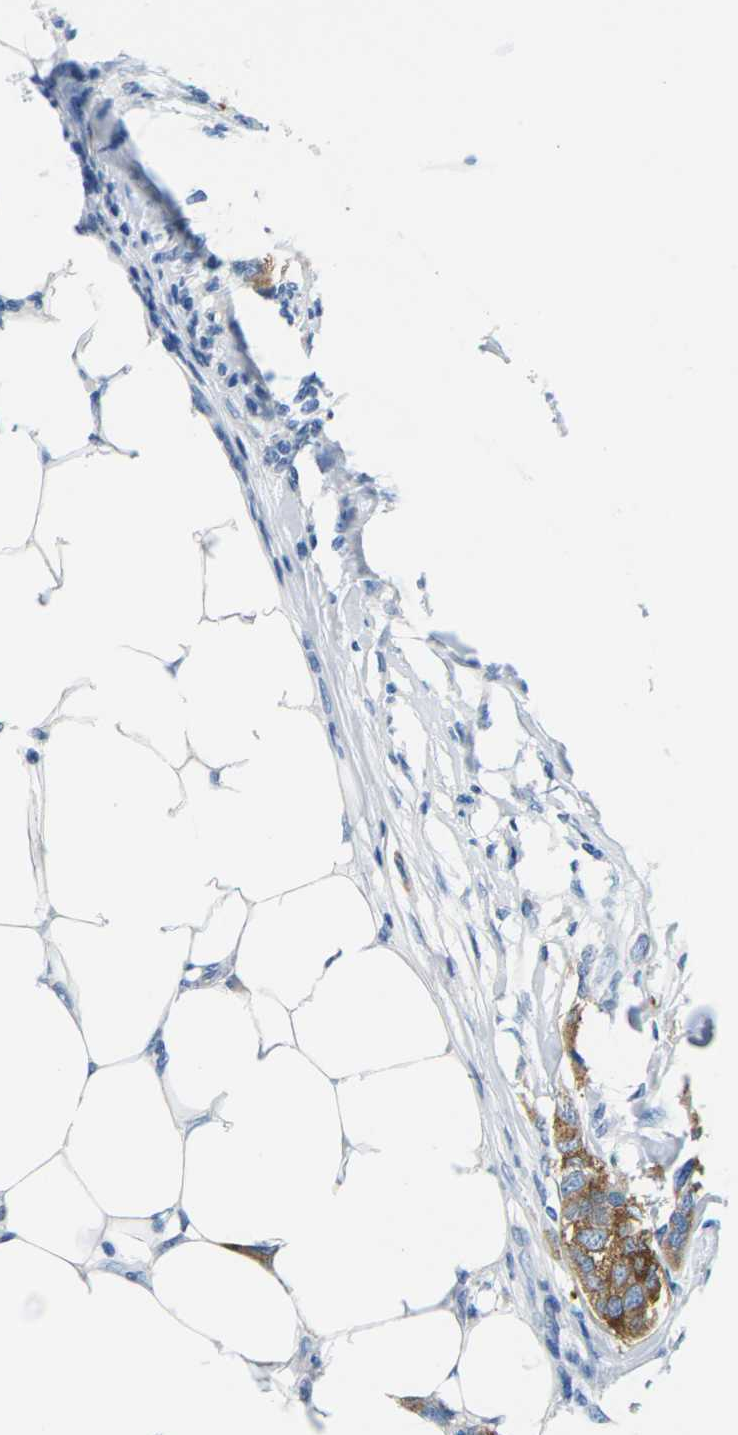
{"staining": {"intensity": "moderate", "quantity": ">75%", "location": "cytoplasmic/membranous"}, "tissue": "breast cancer", "cell_type": "Tumor cells", "image_type": "cancer", "snomed": [{"axis": "morphology", "description": "Duct carcinoma"}, {"axis": "topography", "description": "Breast"}], "caption": "Brown immunohistochemical staining in breast cancer exhibits moderate cytoplasmic/membranous positivity in approximately >75% of tumor cells.", "gene": "SYNGR2", "patient": {"sex": "female", "age": 50}}